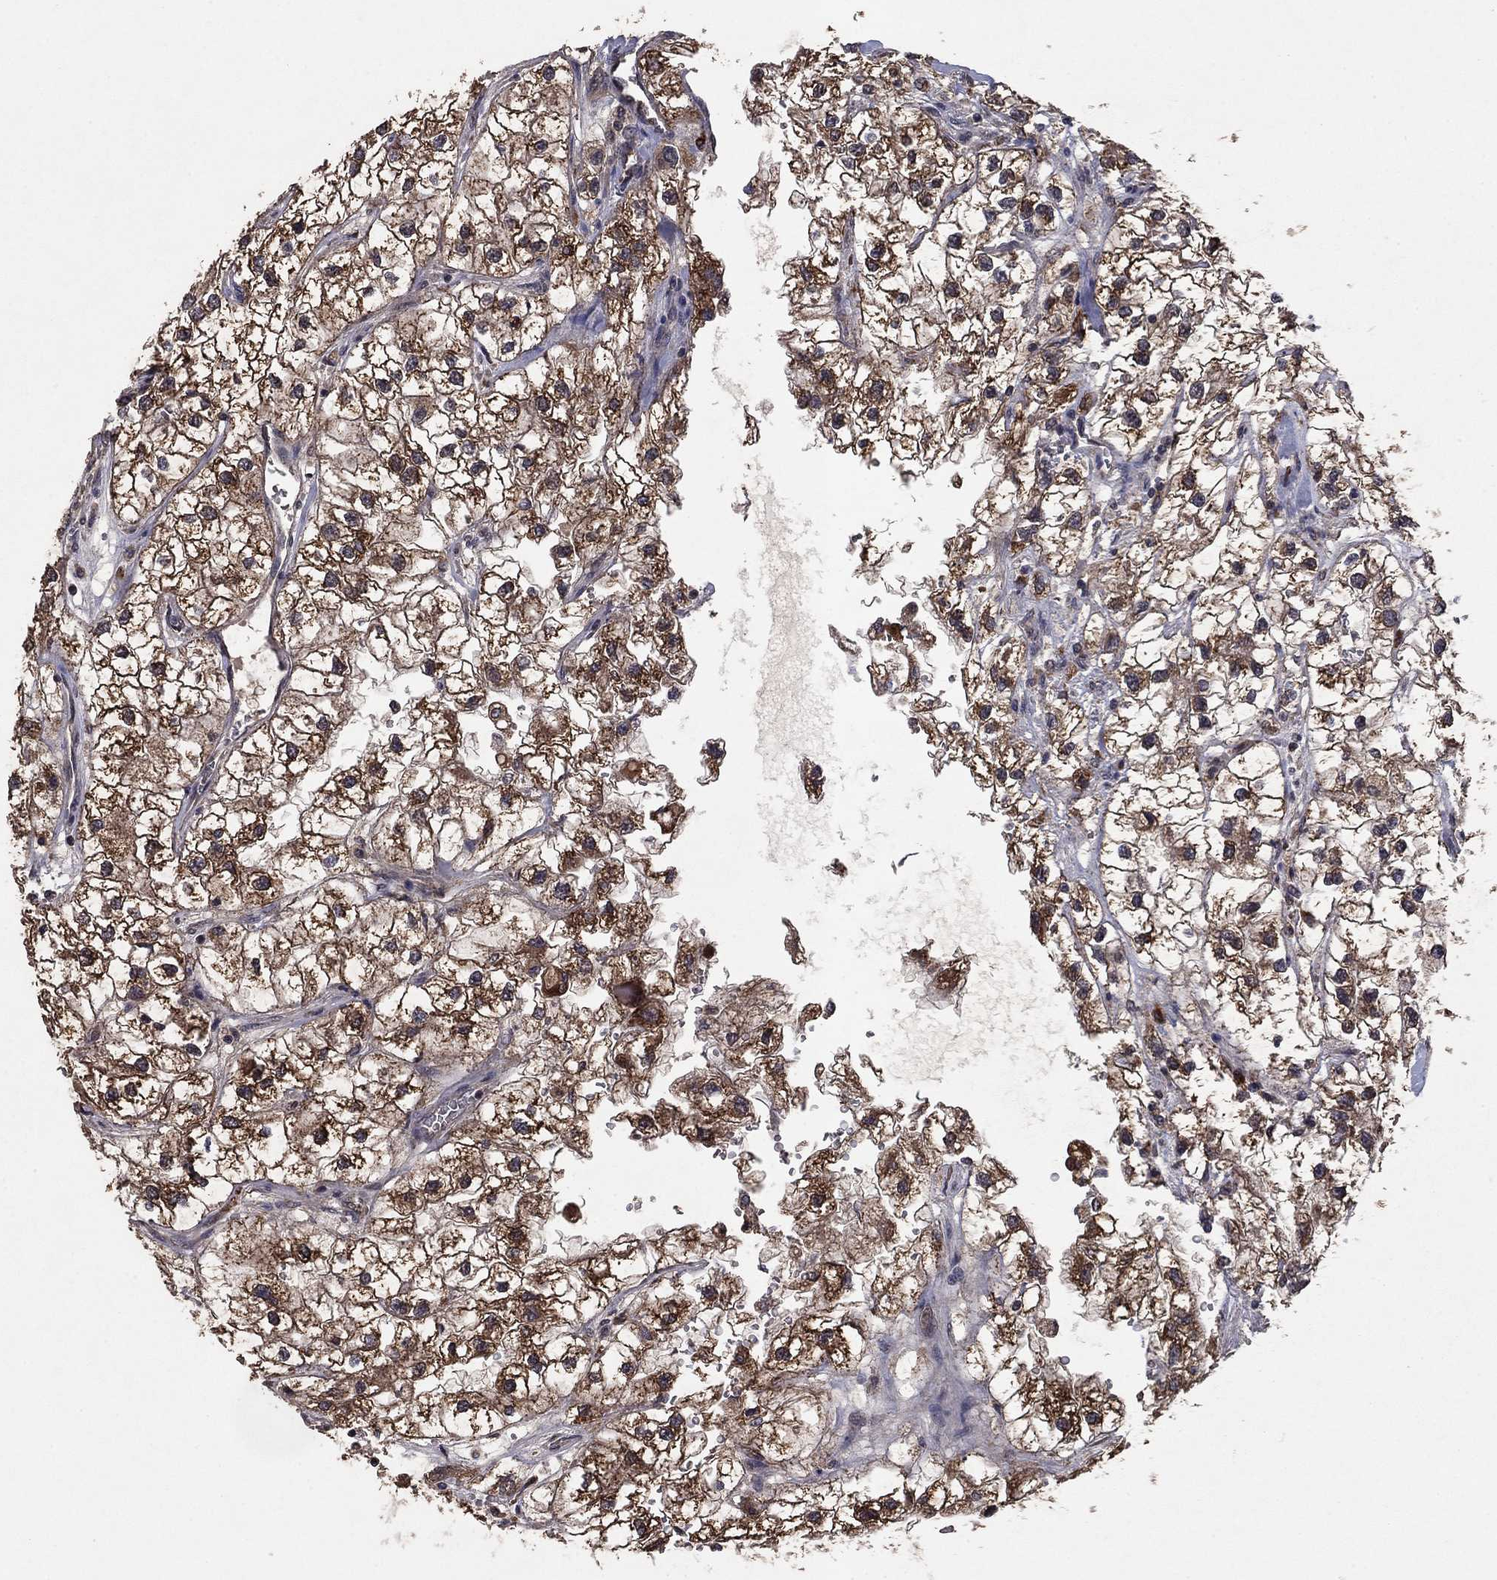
{"staining": {"intensity": "strong", "quantity": ">75%", "location": "cytoplasmic/membranous"}, "tissue": "renal cancer", "cell_type": "Tumor cells", "image_type": "cancer", "snomed": [{"axis": "morphology", "description": "Adenocarcinoma, NOS"}, {"axis": "topography", "description": "Kidney"}], "caption": "Renal cancer stained with a brown dye reveals strong cytoplasmic/membranous positive positivity in about >75% of tumor cells.", "gene": "DHRS1", "patient": {"sex": "male", "age": 59}}